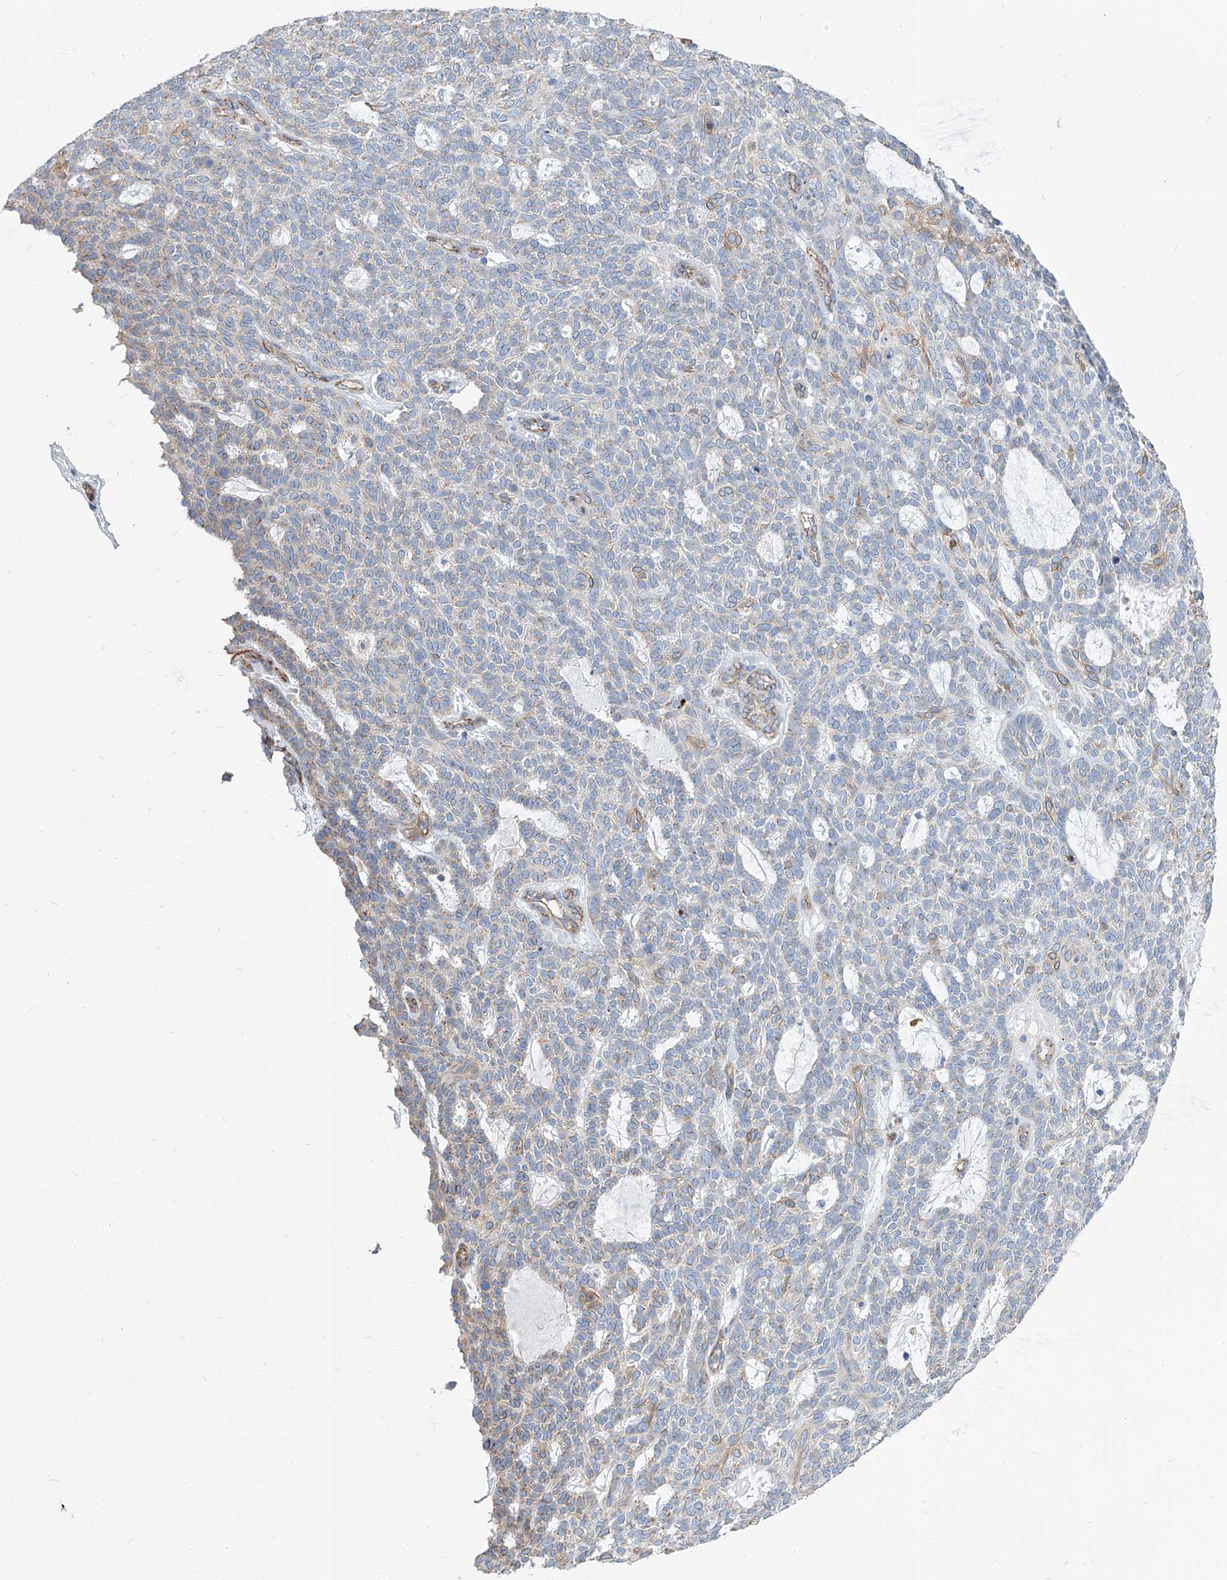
{"staining": {"intensity": "weak", "quantity": "<25%", "location": "cytoplasmic/membranous"}, "tissue": "skin cancer", "cell_type": "Tumor cells", "image_type": "cancer", "snomed": [{"axis": "morphology", "description": "Squamous cell carcinoma, NOS"}, {"axis": "topography", "description": "Skin"}], "caption": "Immunohistochemistry of human skin squamous cell carcinoma shows no staining in tumor cells. (DAB immunohistochemistry with hematoxylin counter stain).", "gene": "TXLNB", "patient": {"sex": "female", "age": 90}}